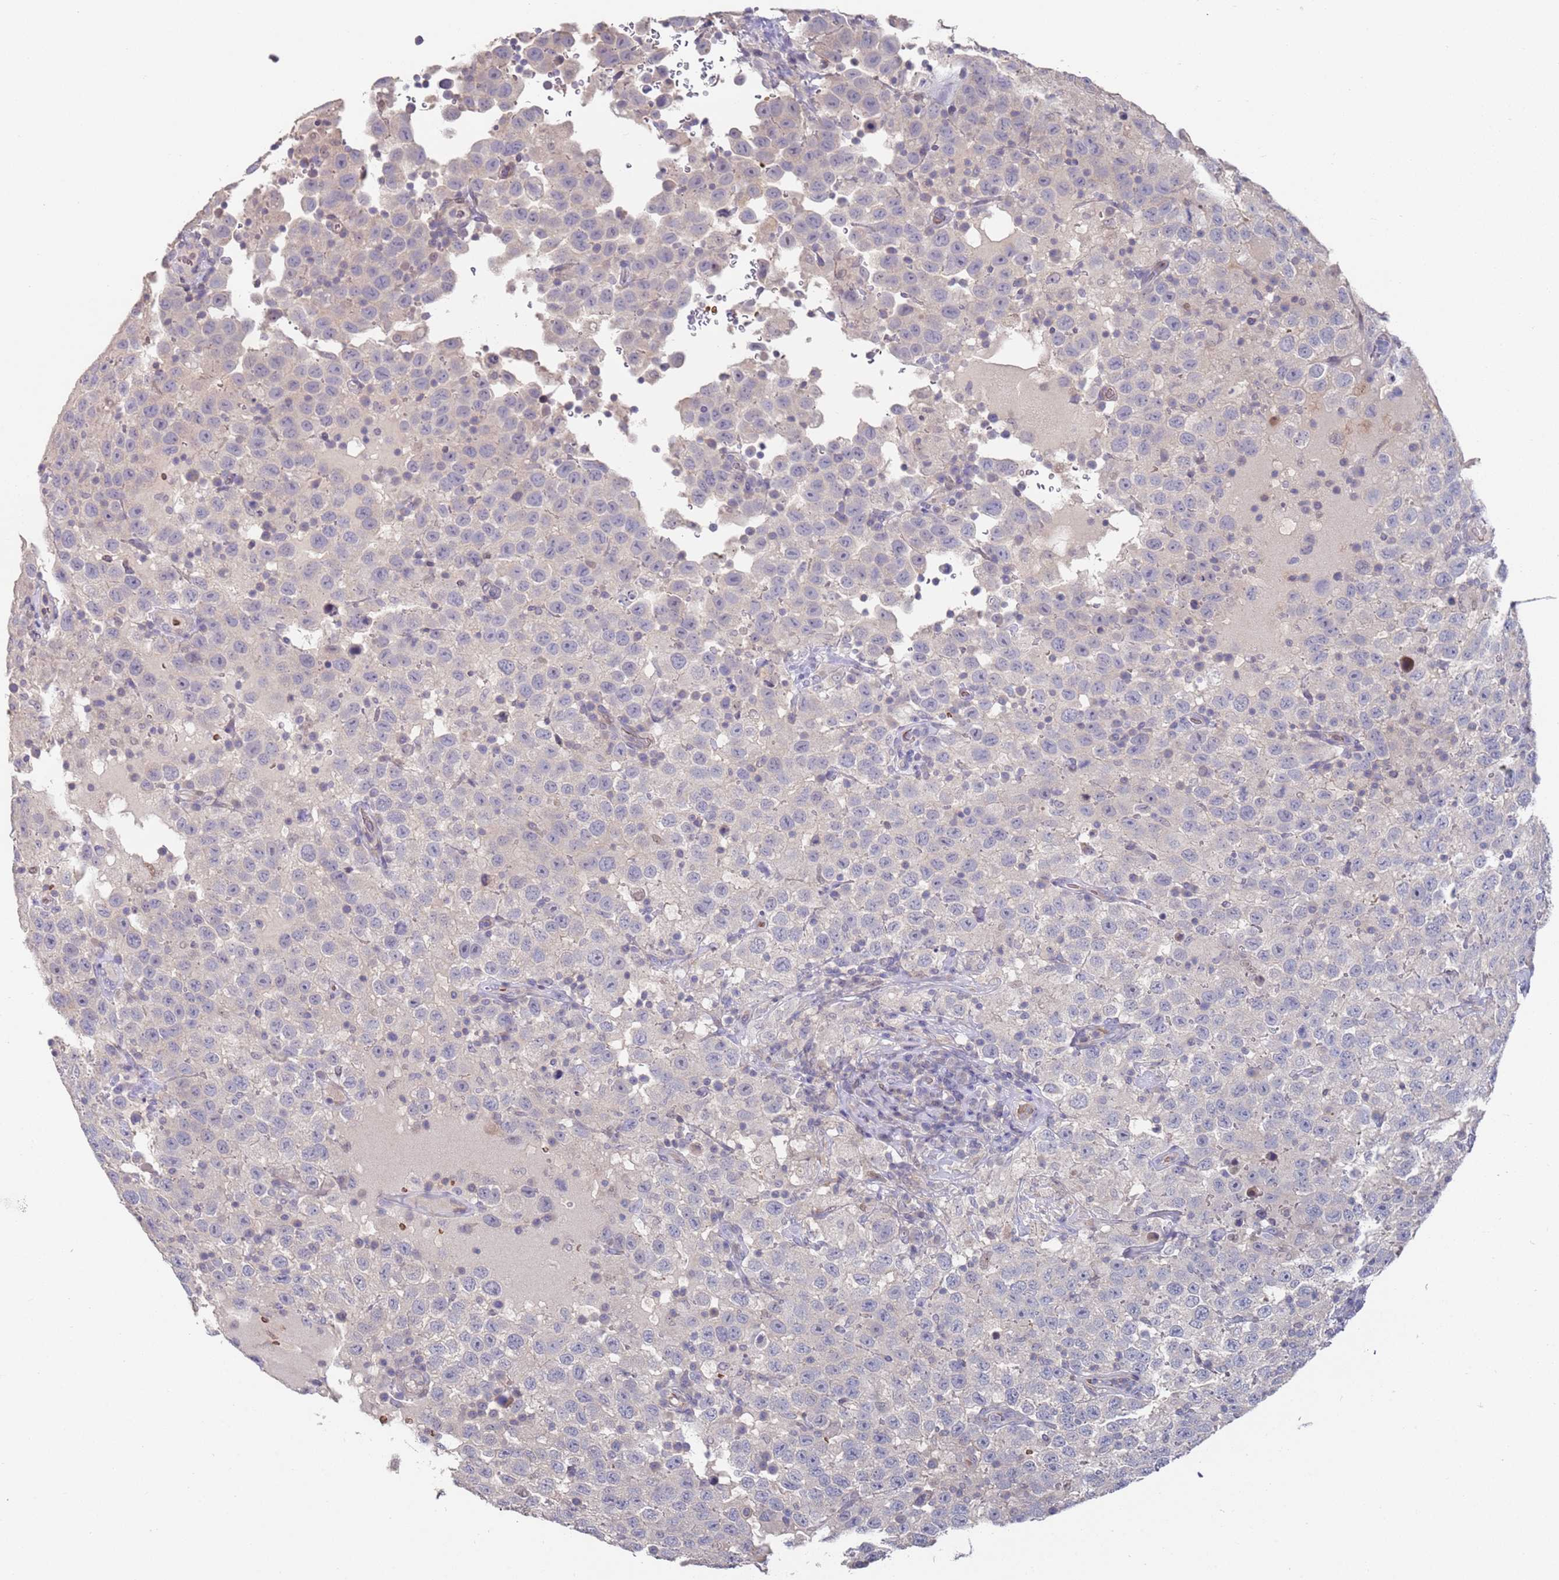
{"staining": {"intensity": "negative", "quantity": "none", "location": "none"}, "tissue": "testis cancer", "cell_type": "Tumor cells", "image_type": "cancer", "snomed": [{"axis": "morphology", "description": "Seminoma, NOS"}, {"axis": "topography", "description": "Testis"}], "caption": "DAB immunohistochemical staining of human testis seminoma exhibits no significant positivity in tumor cells. The staining was performed using DAB (3,3'-diaminobenzidine) to visualize the protein expression in brown, while the nuclei were stained in blue with hematoxylin (Magnification: 20x).", "gene": "LACC1", "patient": {"sex": "male", "age": 41}}